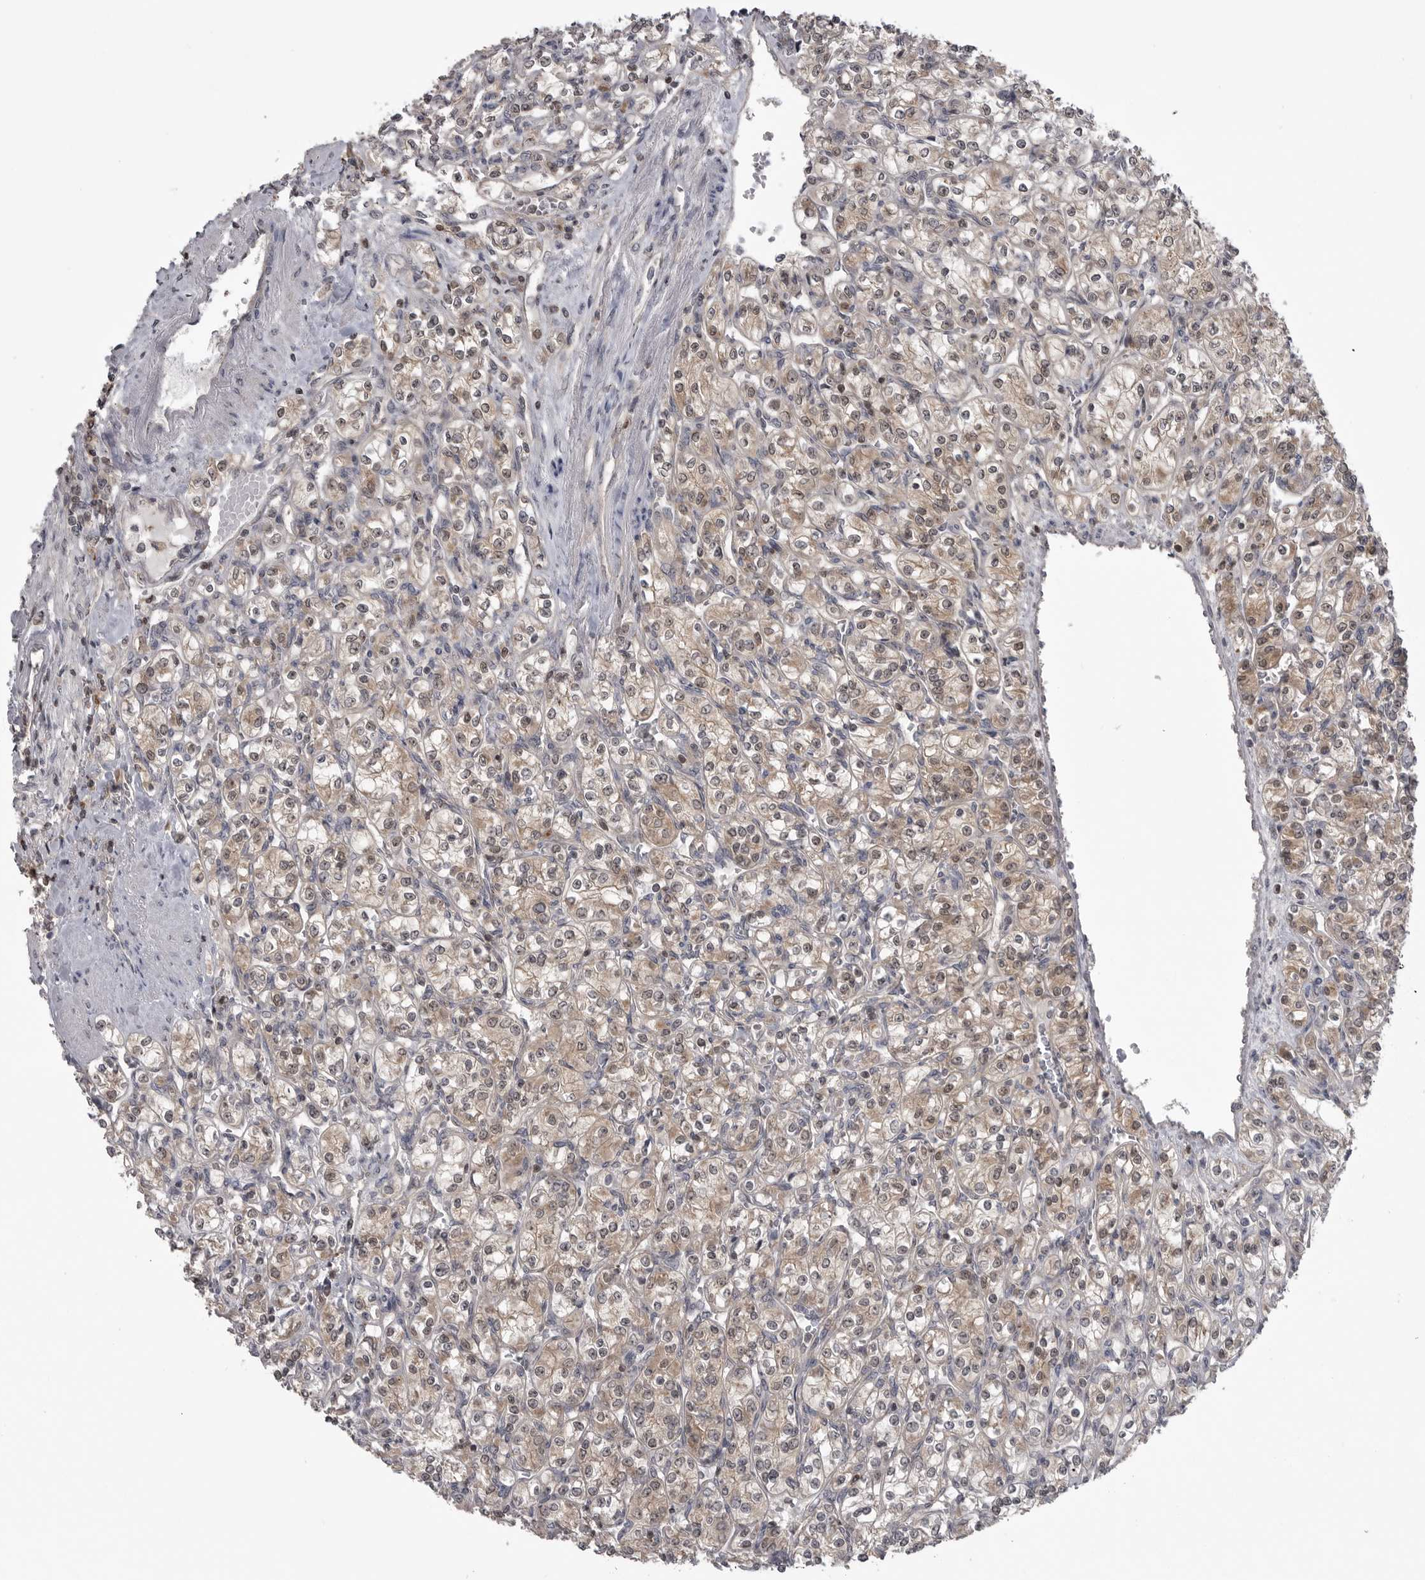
{"staining": {"intensity": "weak", "quantity": ">75%", "location": "cytoplasmic/membranous,nuclear"}, "tissue": "renal cancer", "cell_type": "Tumor cells", "image_type": "cancer", "snomed": [{"axis": "morphology", "description": "Adenocarcinoma, NOS"}, {"axis": "topography", "description": "Kidney"}], "caption": "High-power microscopy captured an immunohistochemistry (IHC) image of adenocarcinoma (renal), revealing weak cytoplasmic/membranous and nuclear positivity in about >75% of tumor cells.", "gene": "MAPK13", "patient": {"sex": "male", "age": 77}}